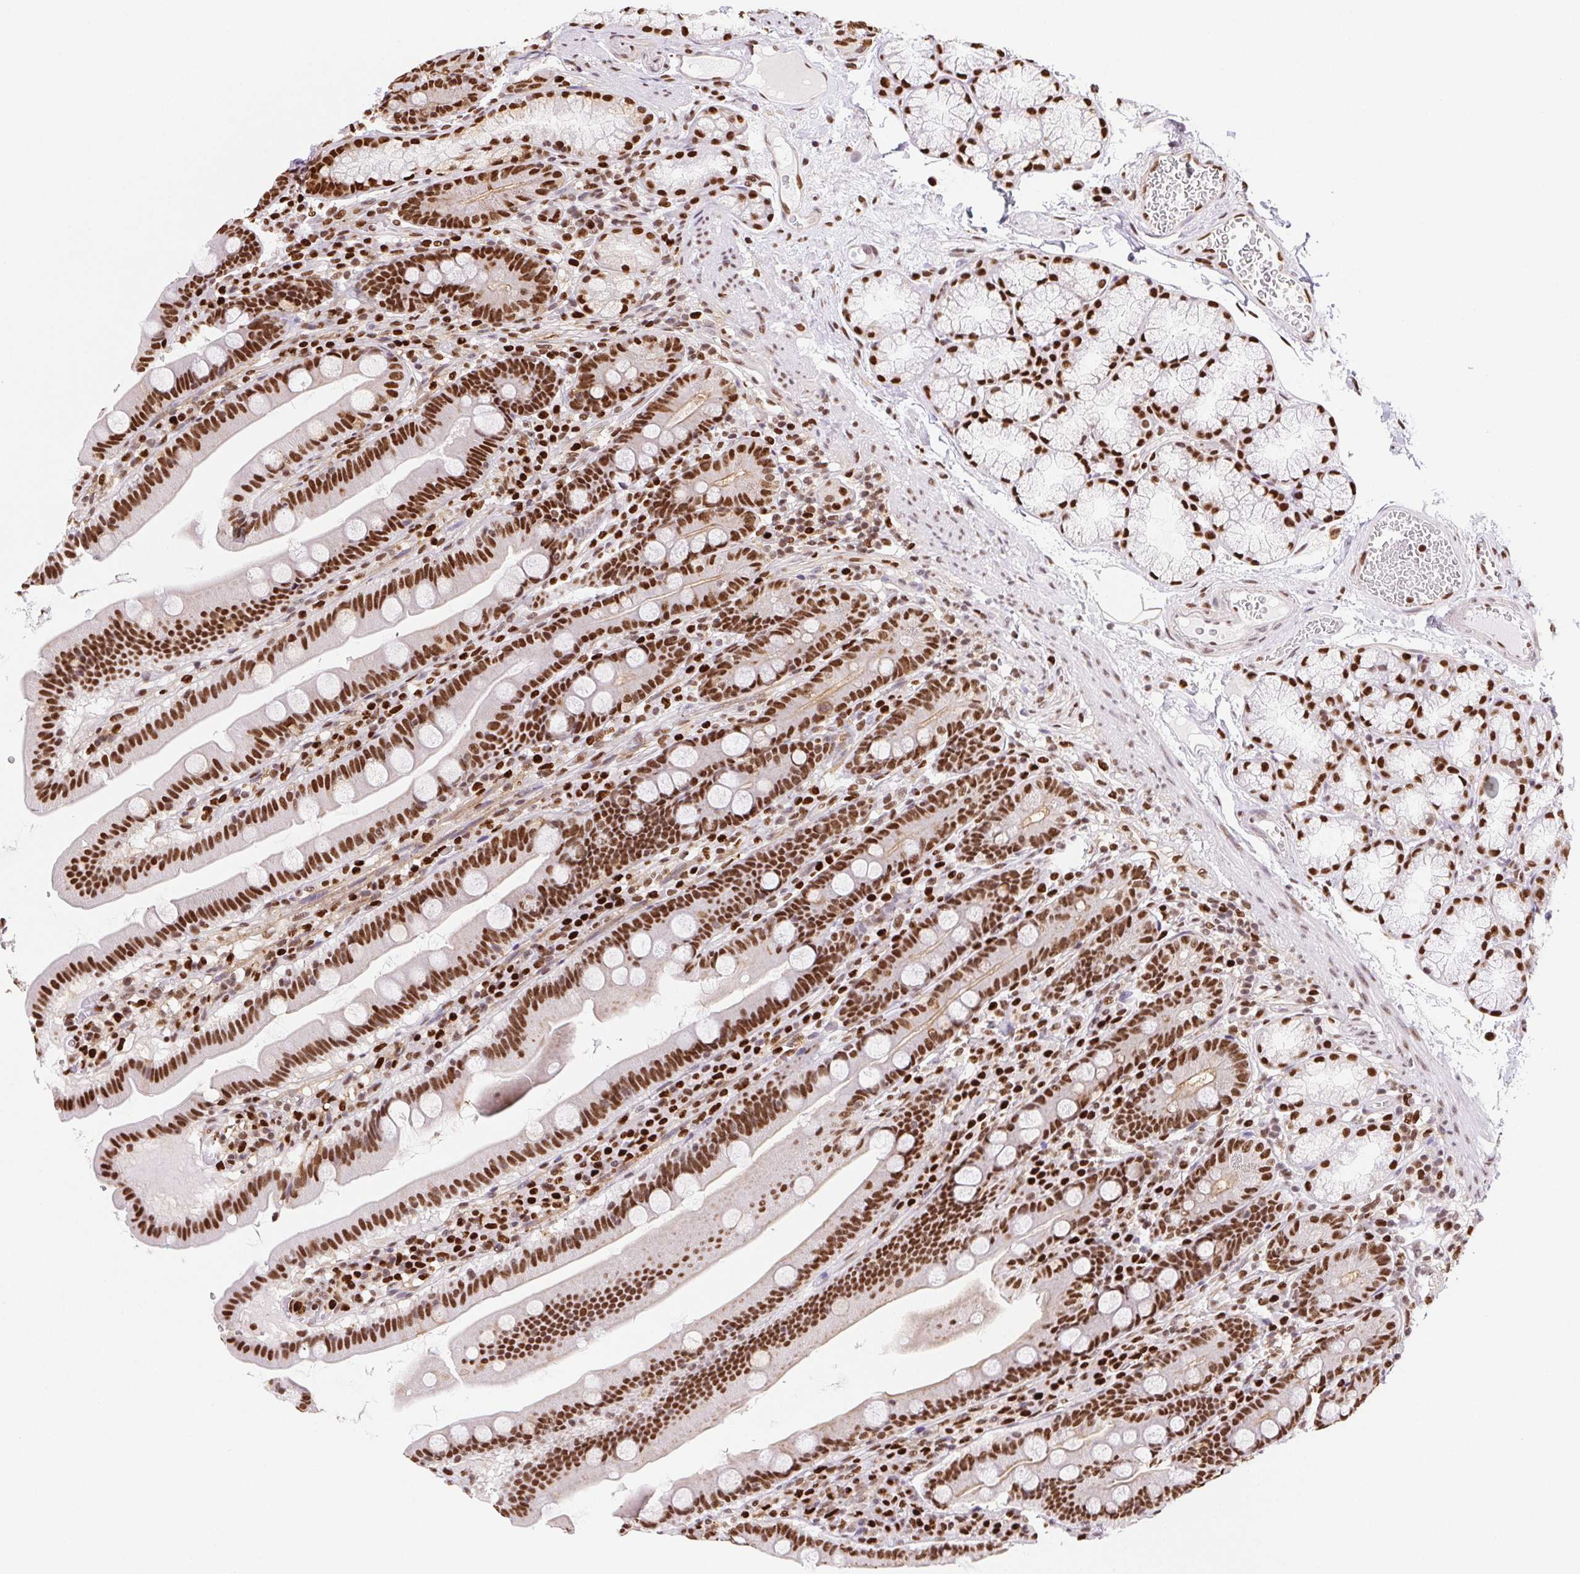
{"staining": {"intensity": "strong", "quantity": ">75%", "location": "nuclear"}, "tissue": "duodenum", "cell_type": "Glandular cells", "image_type": "normal", "snomed": [{"axis": "morphology", "description": "Normal tissue, NOS"}, {"axis": "topography", "description": "Duodenum"}], "caption": "Approximately >75% of glandular cells in benign human duodenum show strong nuclear protein staining as visualized by brown immunohistochemical staining.", "gene": "SETSIP", "patient": {"sex": "female", "age": 67}}